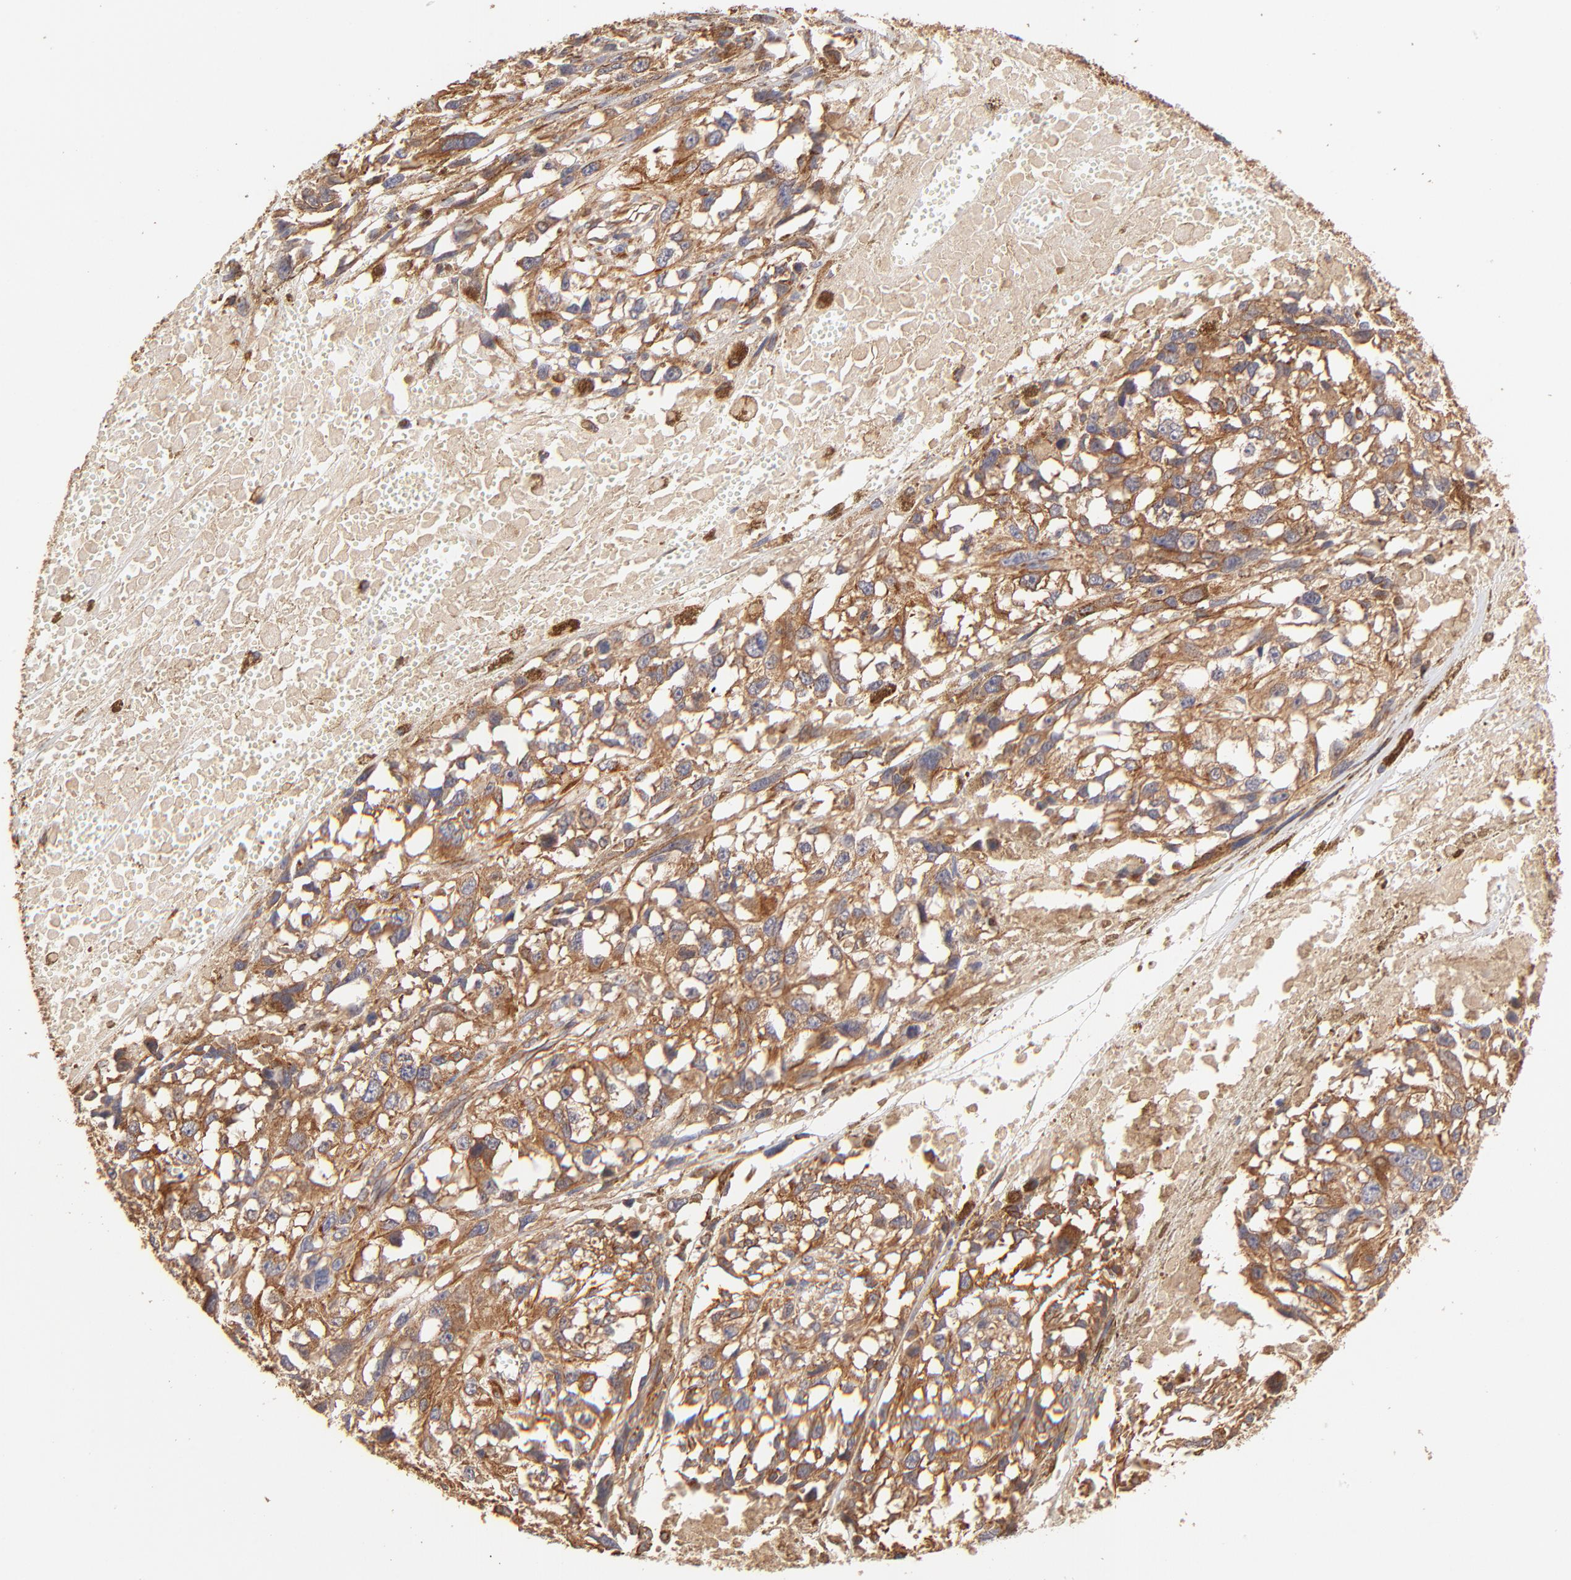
{"staining": {"intensity": "moderate", "quantity": ">75%", "location": "cytoplasmic/membranous"}, "tissue": "melanoma", "cell_type": "Tumor cells", "image_type": "cancer", "snomed": [{"axis": "morphology", "description": "Malignant melanoma, Metastatic site"}, {"axis": "topography", "description": "Lymph node"}], "caption": "Approximately >75% of tumor cells in melanoma exhibit moderate cytoplasmic/membranous protein positivity as visualized by brown immunohistochemical staining.", "gene": "TNFAIP3", "patient": {"sex": "male", "age": 59}}